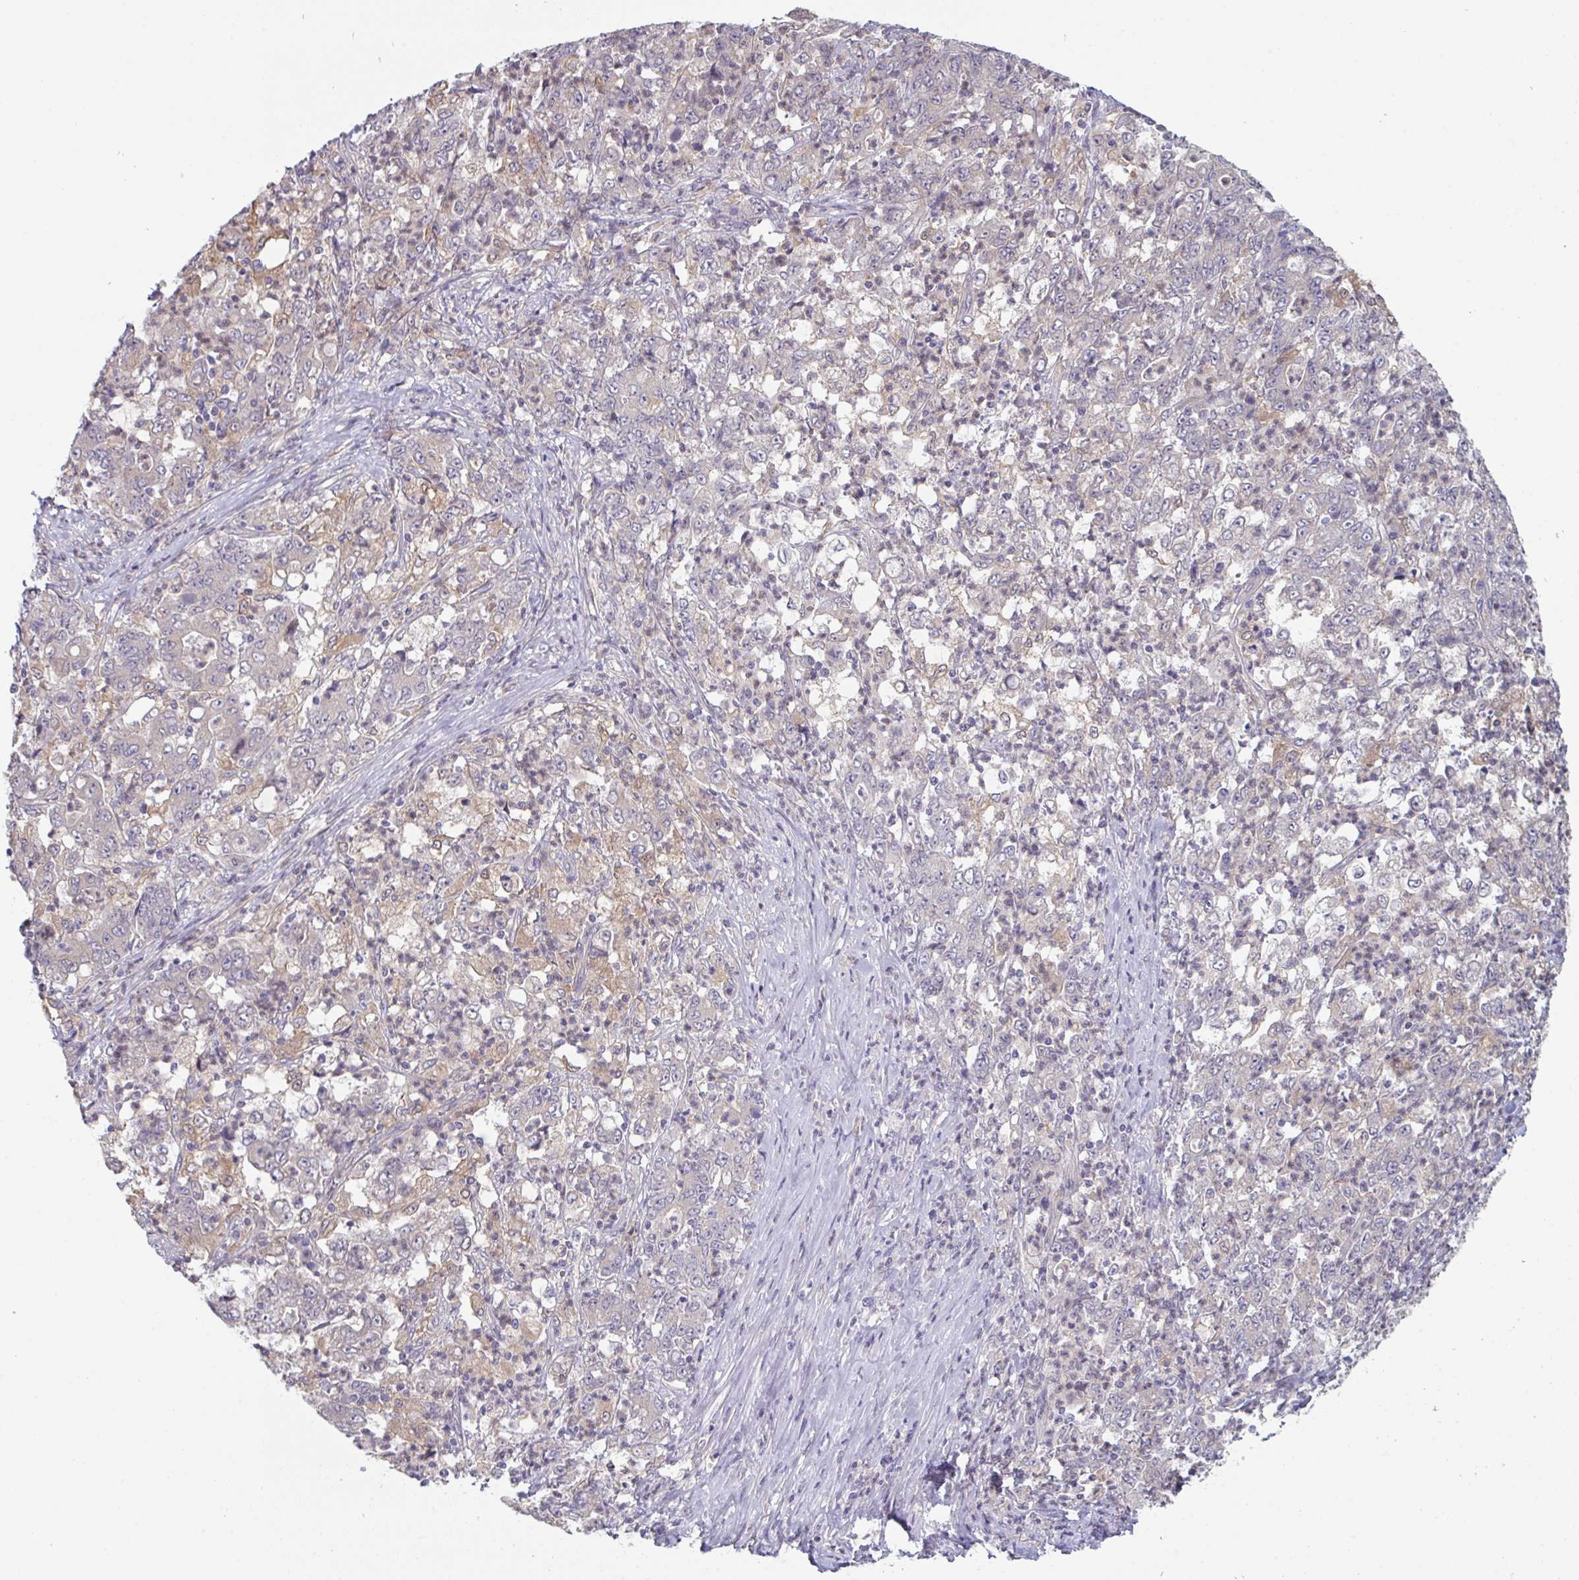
{"staining": {"intensity": "weak", "quantity": "<25%", "location": "cytoplasmic/membranous"}, "tissue": "stomach cancer", "cell_type": "Tumor cells", "image_type": "cancer", "snomed": [{"axis": "morphology", "description": "Adenocarcinoma, NOS"}, {"axis": "topography", "description": "Stomach, lower"}], "caption": "Tumor cells show no significant expression in stomach cancer (adenocarcinoma).", "gene": "PTPRD", "patient": {"sex": "female", "age": 71}}